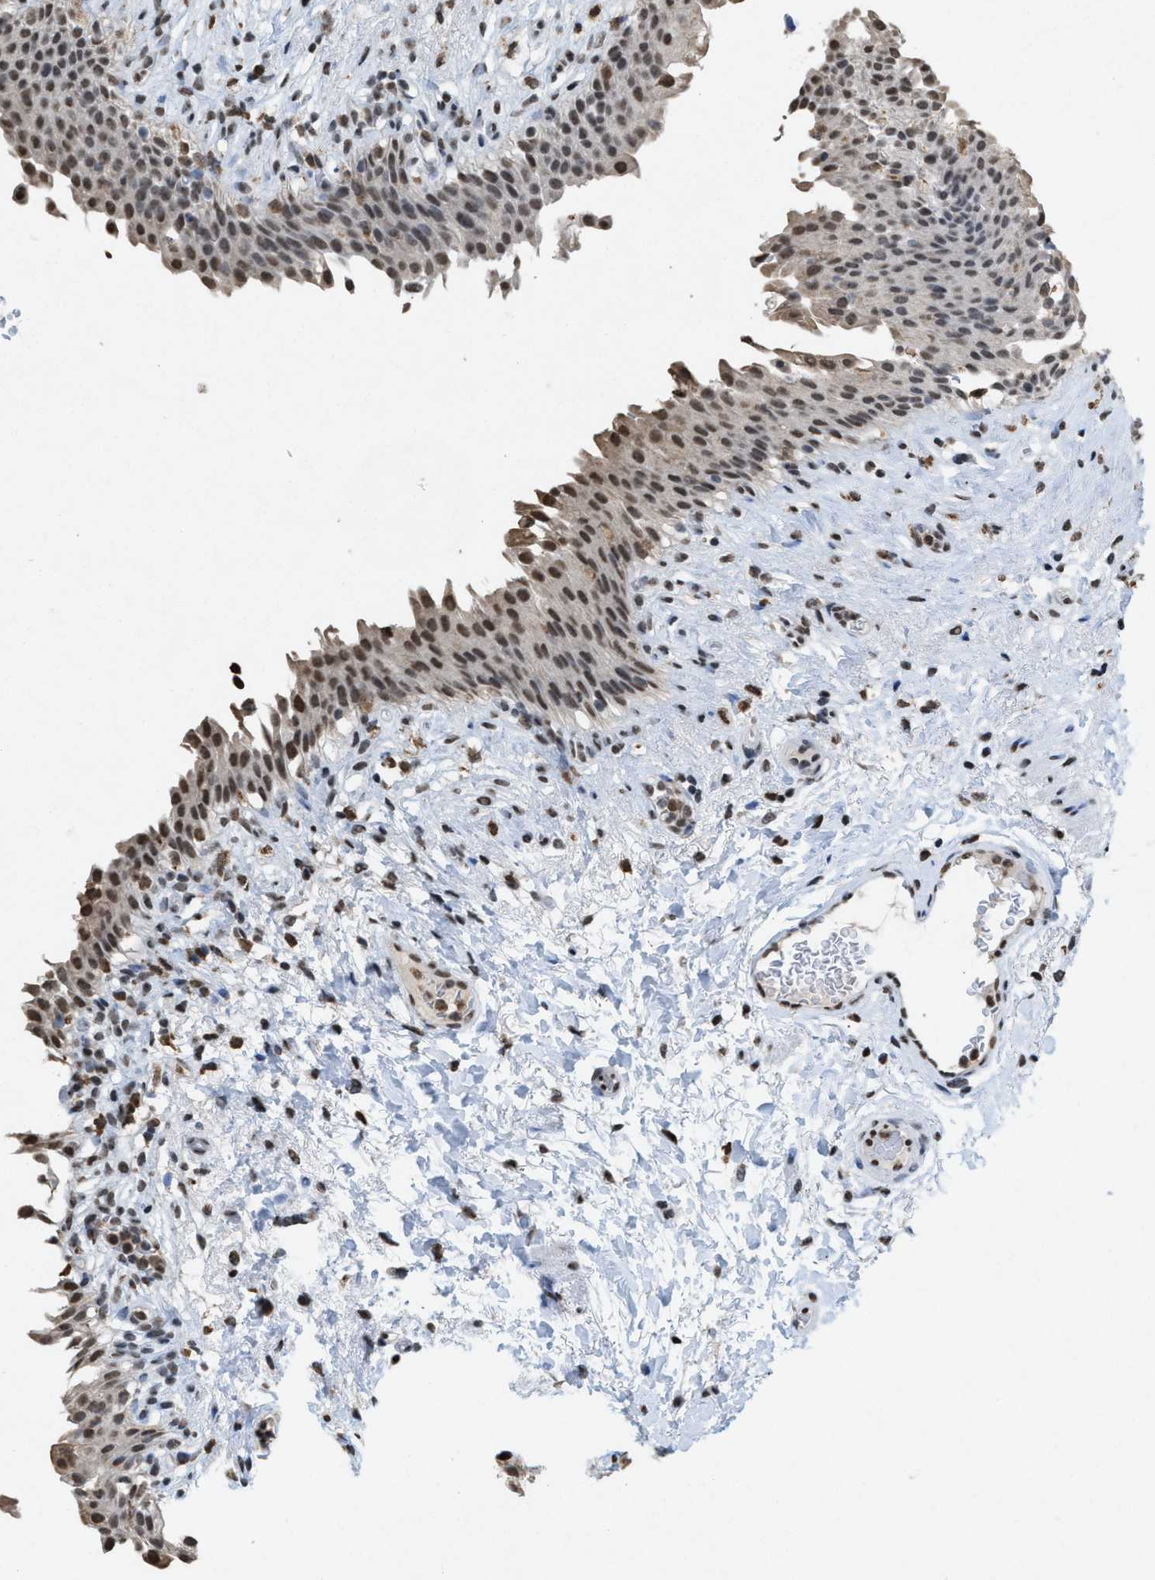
{"staining": {"intensity": "moderate", "quantity": ">75%", "location": "nuclear"}, "tissue": "urinary bladder", "cell_type": "Urothelial cells", "image_type": "normal", "snomed": [{"axis": "morphology", "description": "Normal tissue, NOS"}, {"axis": "topography", "description": "Urinary bladder"}], "caption": "Immunohistochemistry (IHC) micrograph of benign urinary bladder: human urinary bladder stained using IHC demonstrates medium levels of moderate protein expression localized specifically in the nuclear of urothelial cells, appearing as a nuclear brown color.", "gene": "NUP88", "patient": {"sex": "female", "age": 60}}